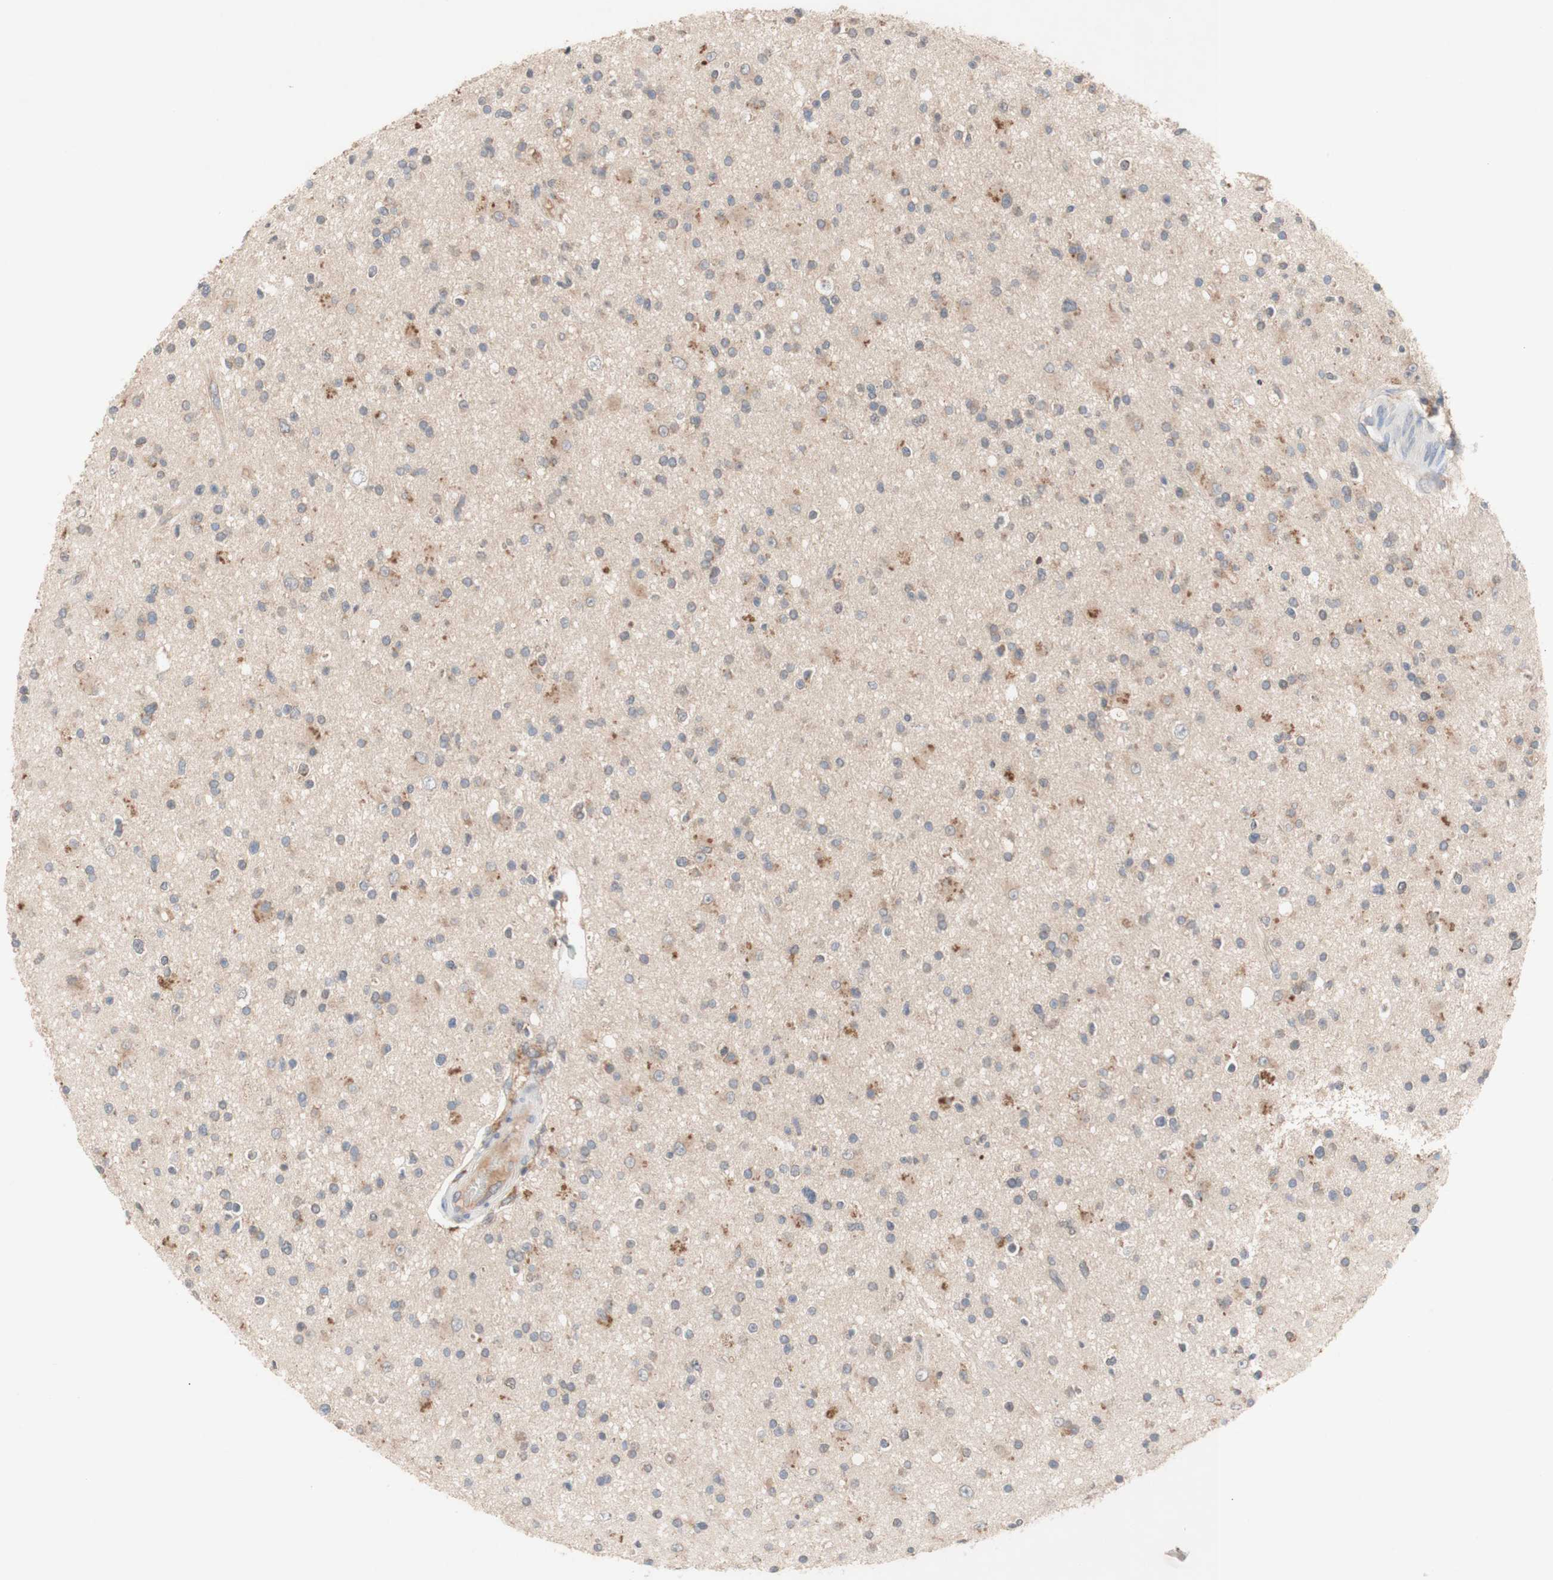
{"staining": {"intensity": "weak", "quantity": "25%-75%", "location": "cytoplasmic/membranous"}, "tissue": "glioma", "cell_type": "Tumor cells", "image_type": "cancer", "snomed": [{"axis": "morphology", "description": "Glioma, malignant, High grade"}, {"axis": "topography", "description": "Brain"}], "caption": "Human malignant high-grade glioma stained for a protein (brown) exhibits weak cytoplasmic/membranous positive positivity in approximately 25%-75% of tumor cells.", "gene": "PEX2", "patient": {"sex": "male", "age": 33}}